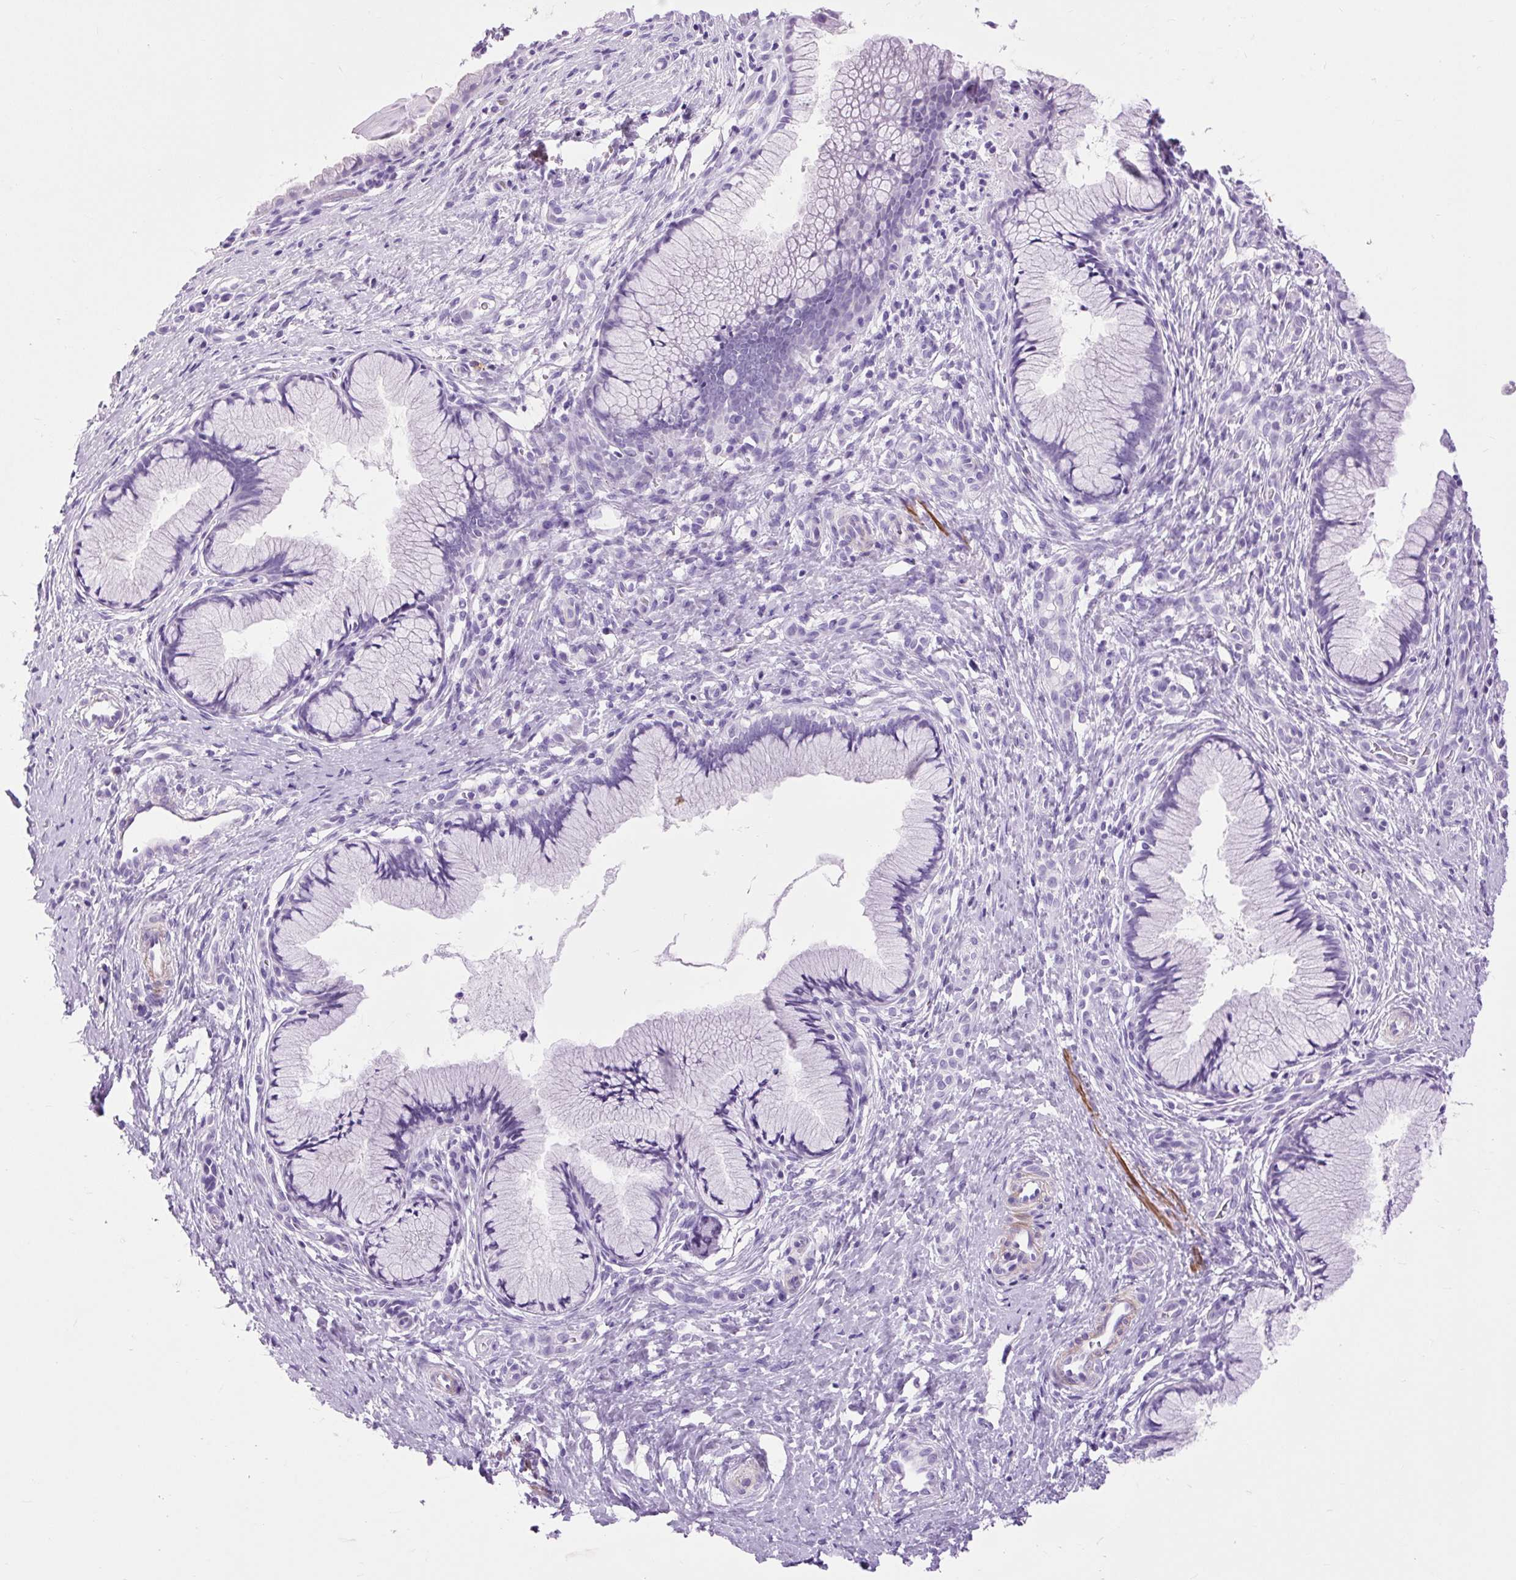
{"staining": {"intensity": "negative", "quantity": "none", "location": "none"}, "tissue": "cervix", "cell_type": "Glandular cells", "image_type": "normal", "snomed": [{"axis": "morphology", "description": "Normal tissue, NOS"}, {"axis": "topography", "description": "Cervix"}], "caption": "IHC image of unremarkable cervix: cervix stained with DAB (3,3'-diaminobenzidine) shows no significant protein staining in glandular cells. Nuclei are stained in blue.", "gene": "DPP6", "patient": {"sex": "female", "age": 36}}